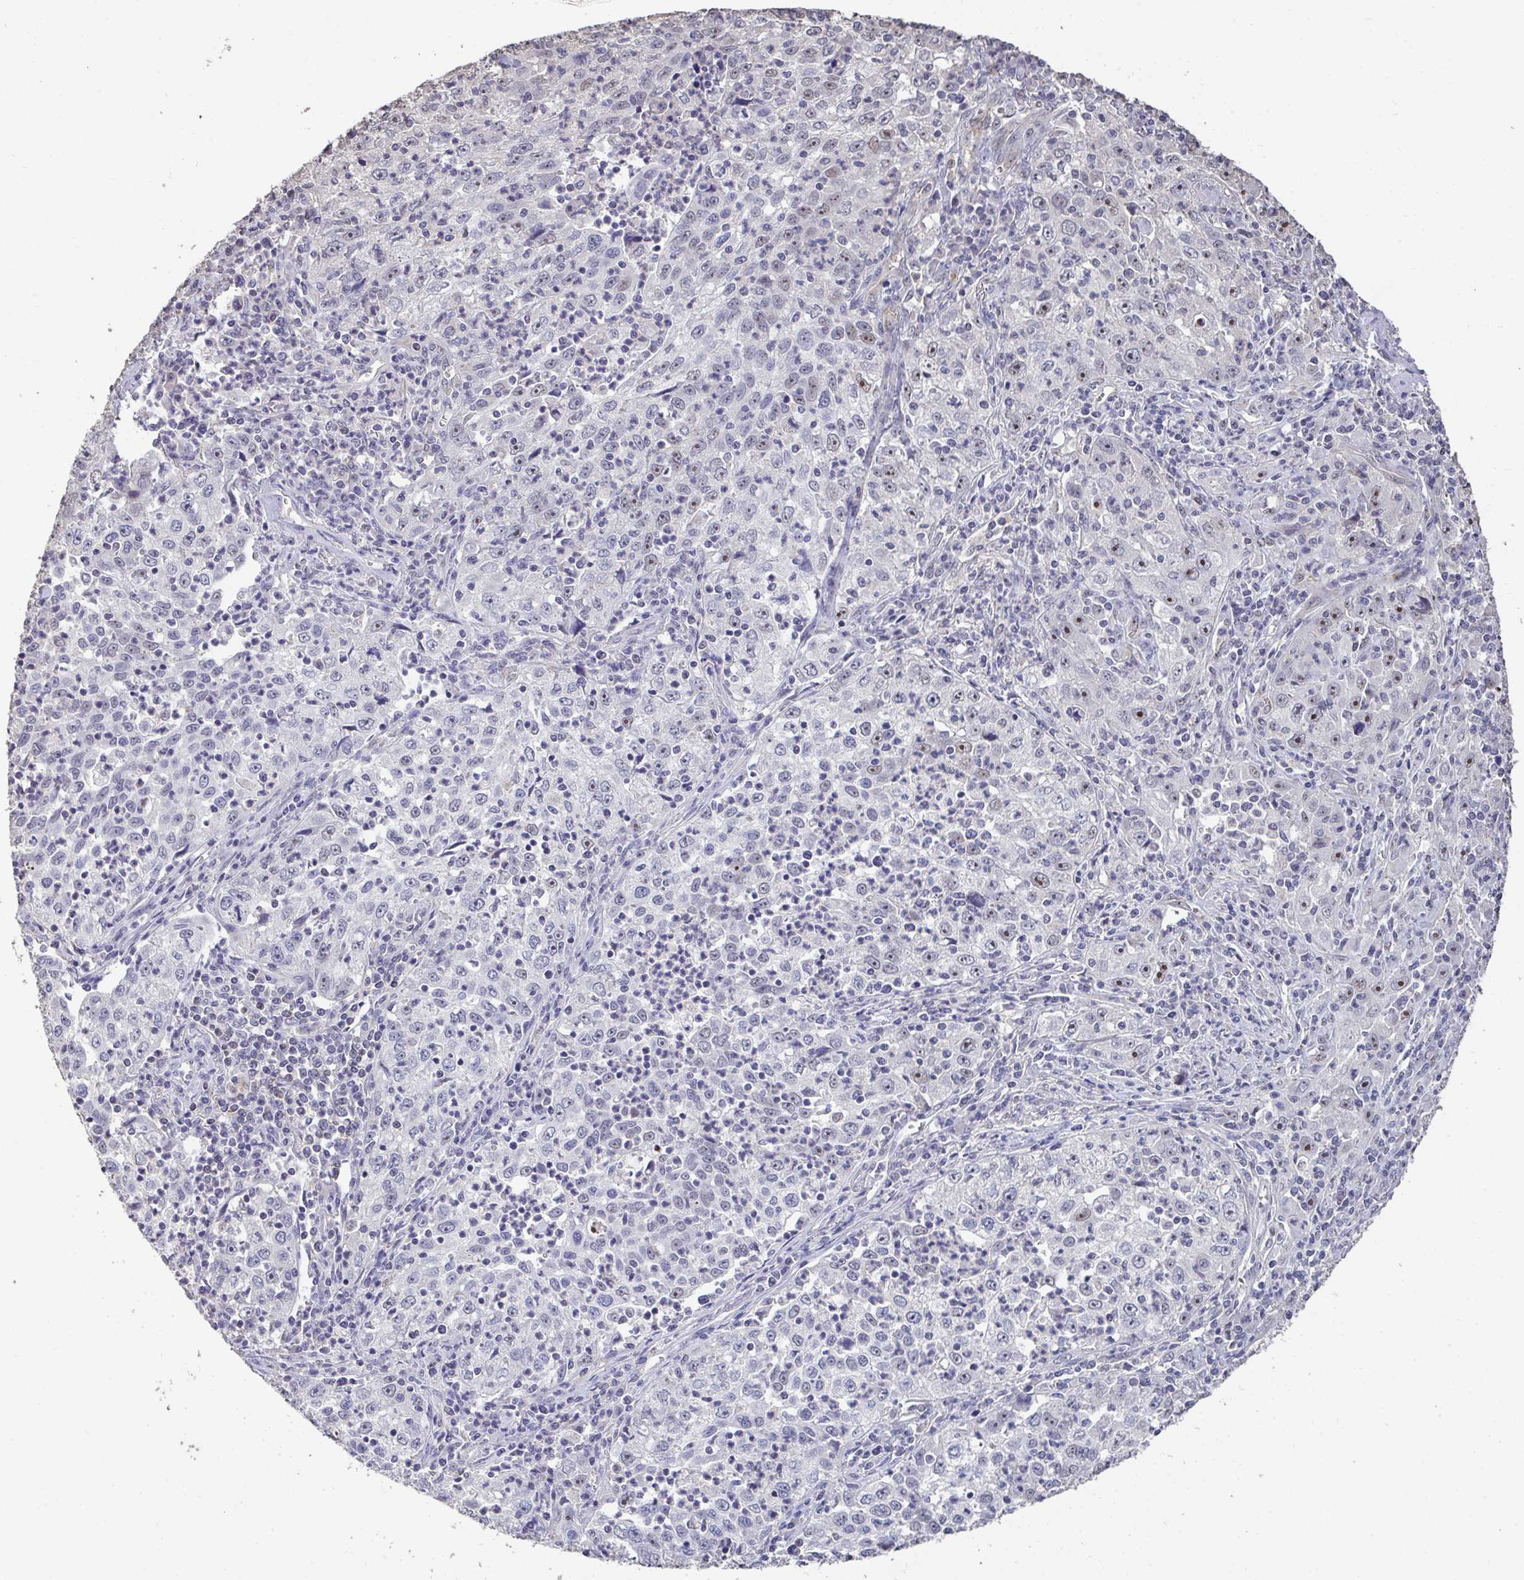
{"staining": {"intensity": "moderate", "quantity": "<25%", "location": "nuclear"}, "tissue": "lung cancer", "cell_type": "Tumor cells", "image_type": "cancer", "snomed": [{"axis": "morphology", "description": "Squamous cell carcinoma, NOS"}, {"axis": "topography", "description": "Lung"}], "caption": "Lung cancer (squamous cell carcinoma) tissue reveals moderate nuclear expression in approximately <25% of tumor cells, visualized by immunohistochemistry. The staining was performed using DAB (3,3'-diaminobenzidine), with brown indicating positive protein expression. Nuclei are stained blue with hematoxylin.", "gene": "SENP3", "patient": {"sex": "male", "age": 71}}